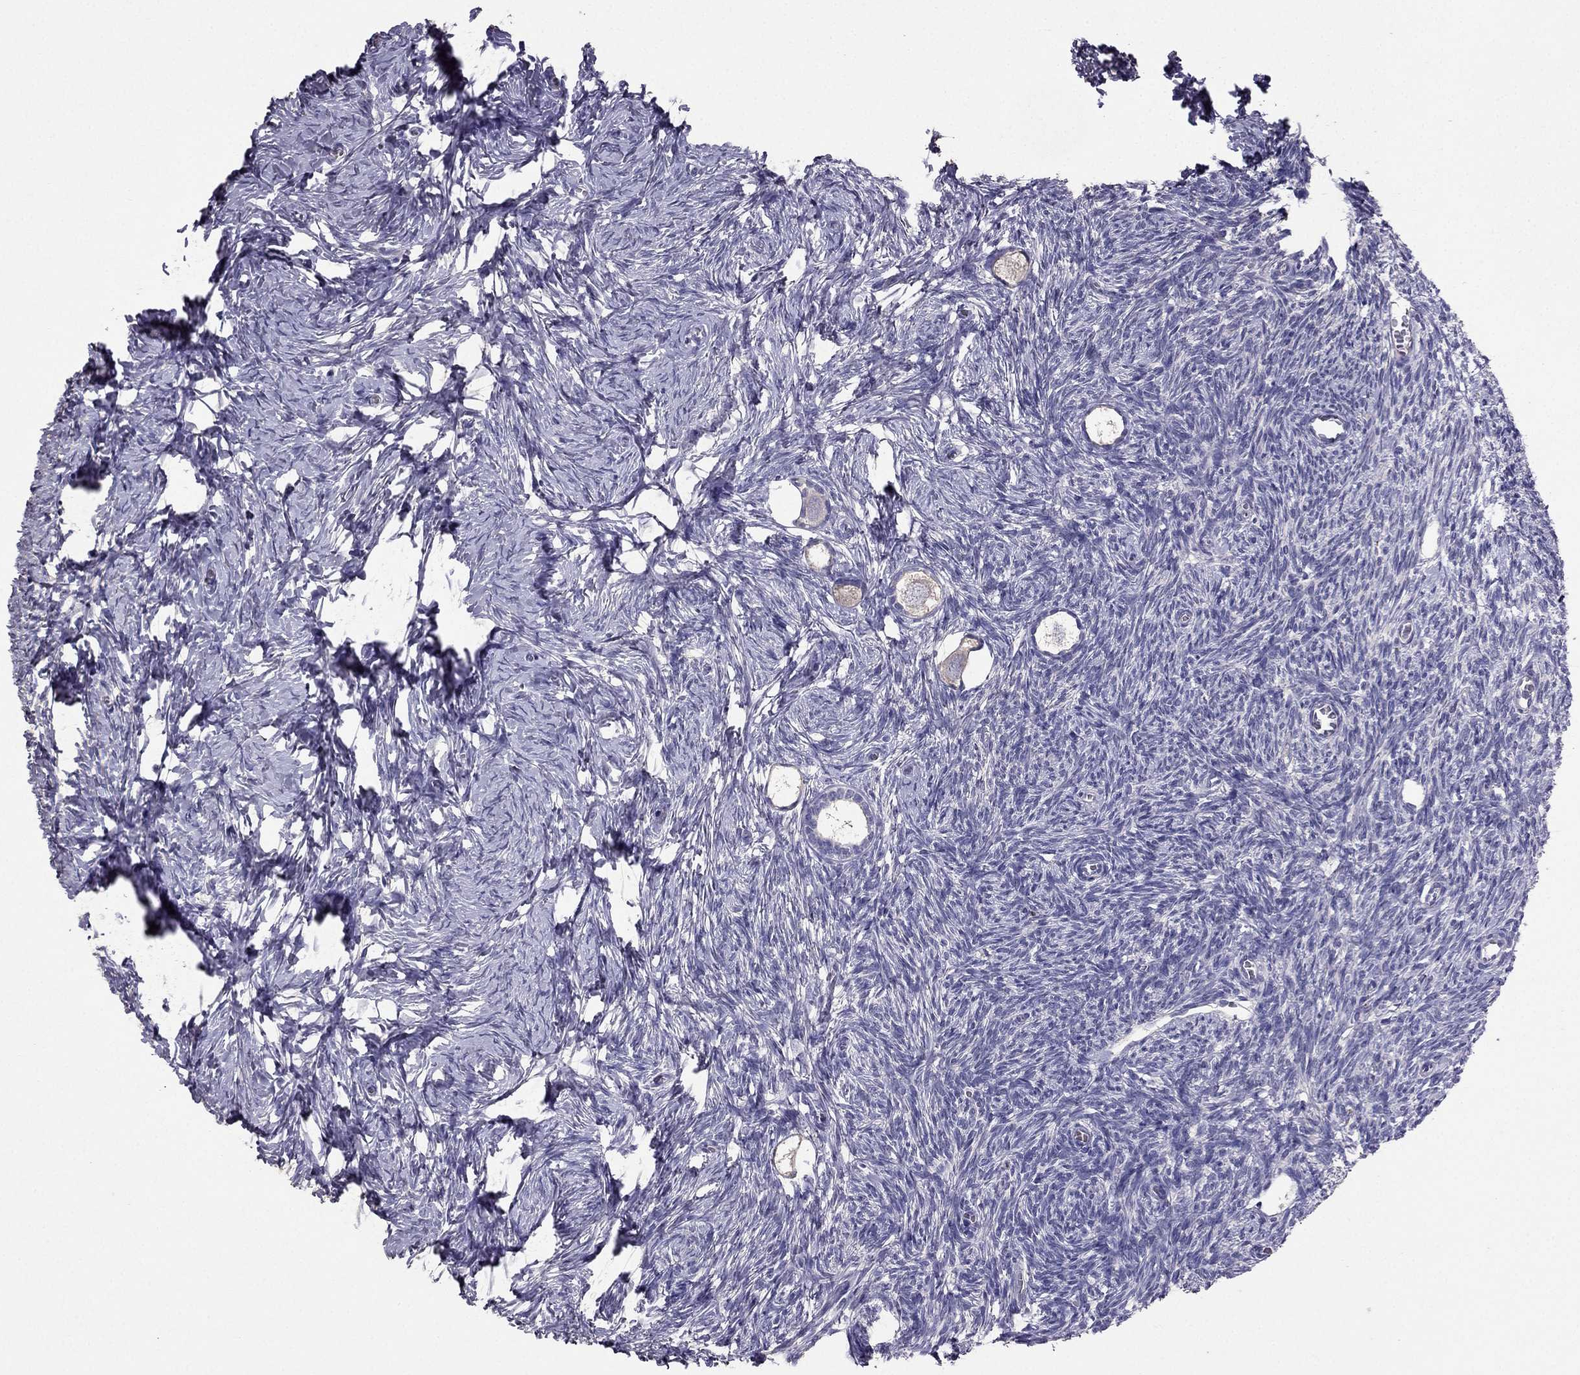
{"staining": {"intensity": "negative", "quantity": "none", "location": "none"}, "tissue": "ovary", "cell_type": "Follicle cells", "image_type": "normal", "snomed": [{"axis": "morphology", "description": "Normal tissue, NOS"}, {"axis": "topography", "description": "Ovary"}], "caption": "Immunohistochemistry micrograph of normal ovary stained for a protein (brown), which reveals no staining in follicle cells.", "gene": "RFLNB", "patient": {"sex": "female", "age": 27}}